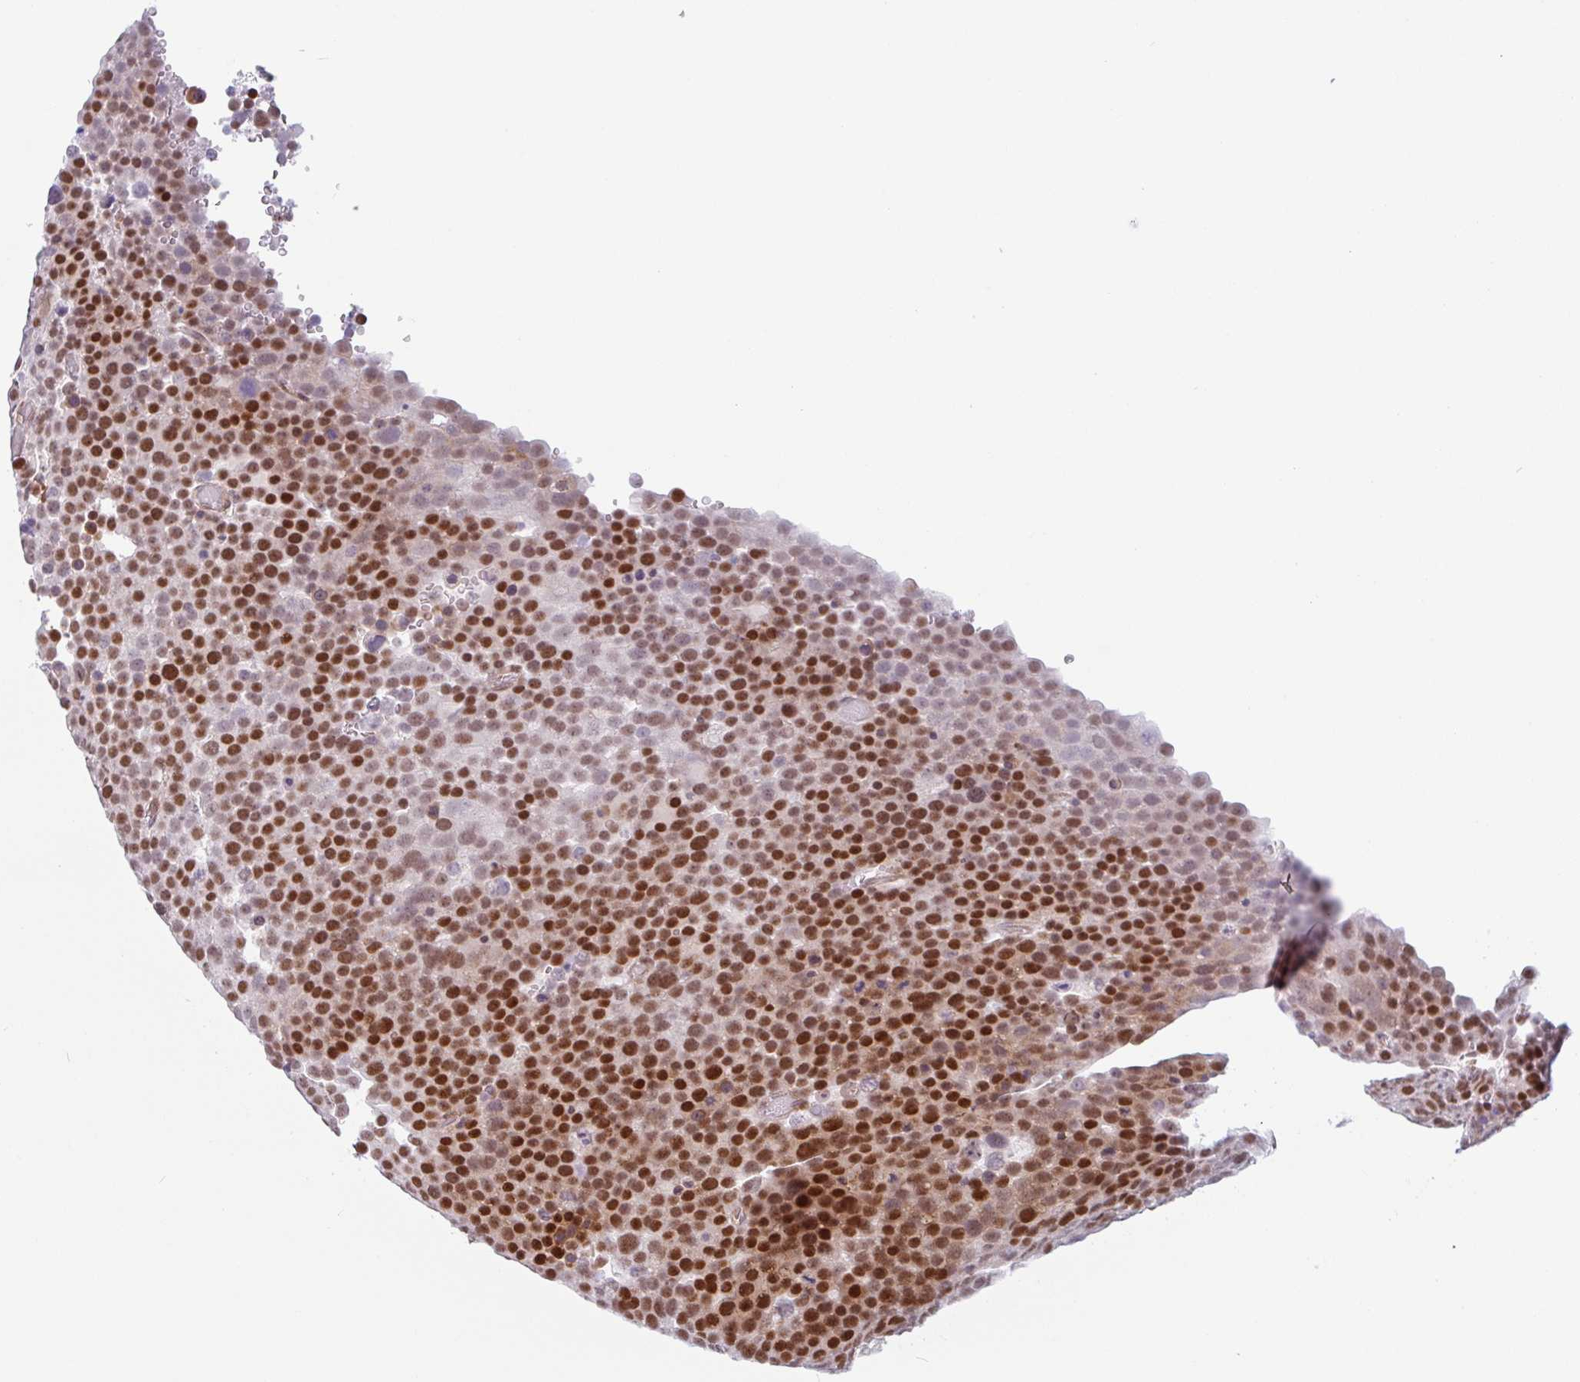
{"staining": {"intensity": "strong", "quantity": ">75%", "location": "nuclear"}, "tissue": "testis cancer", "cell_type": "Tumor cells", "image_type": "cancer", "snomed": [{"axis": "morphology", "description": "Seminoma, NOS"}, {"axis": "topography", "description": "Testis"}], "caption": "This is a micrograph of immunohistochemistry staining of testis seminoma, which shows strong expression in the nuclear of tumor cells.", "gene": "TMEM119", "patient": {"sex": "male", "age": 71}}